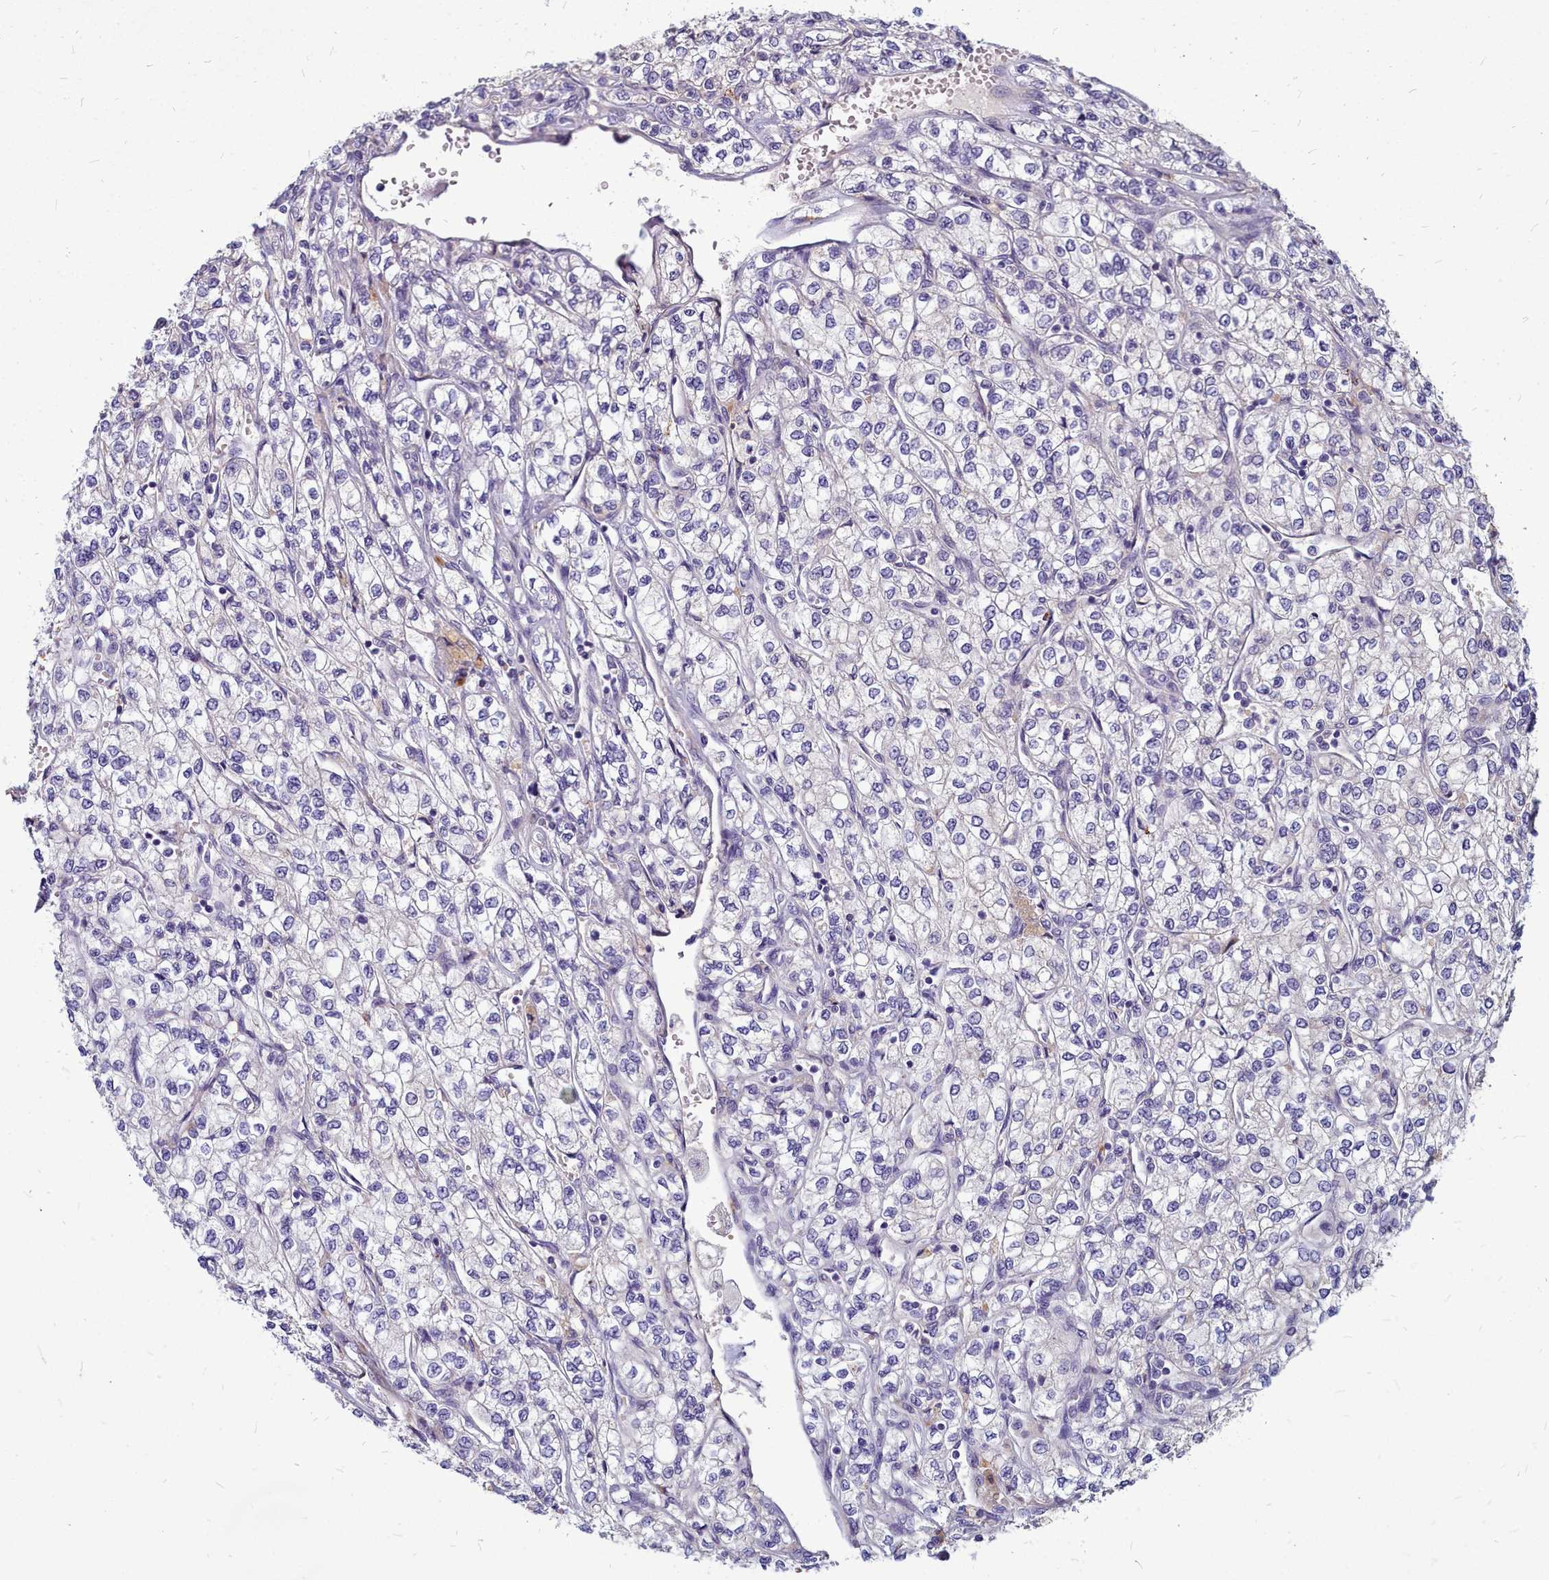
{"staining": {"intensity": "negative", "quantity": "none", "location": "none"}, "tissue": "renal cancer", "cell_type": "Tumor cells", "image_type": "cancer", "snomed": [{"axis": "morphology", "description": "Adenocarcinoma, NOS"}, {"axis": "topography", "description": "Kidney"}], "caption": "This is an immunohistochemistry photomicrograph of human renal adenocarcinoma. There is no expression in tumor cells.", "gene": "SMPD4", "patient": {"sex": "male", "age": 80}}